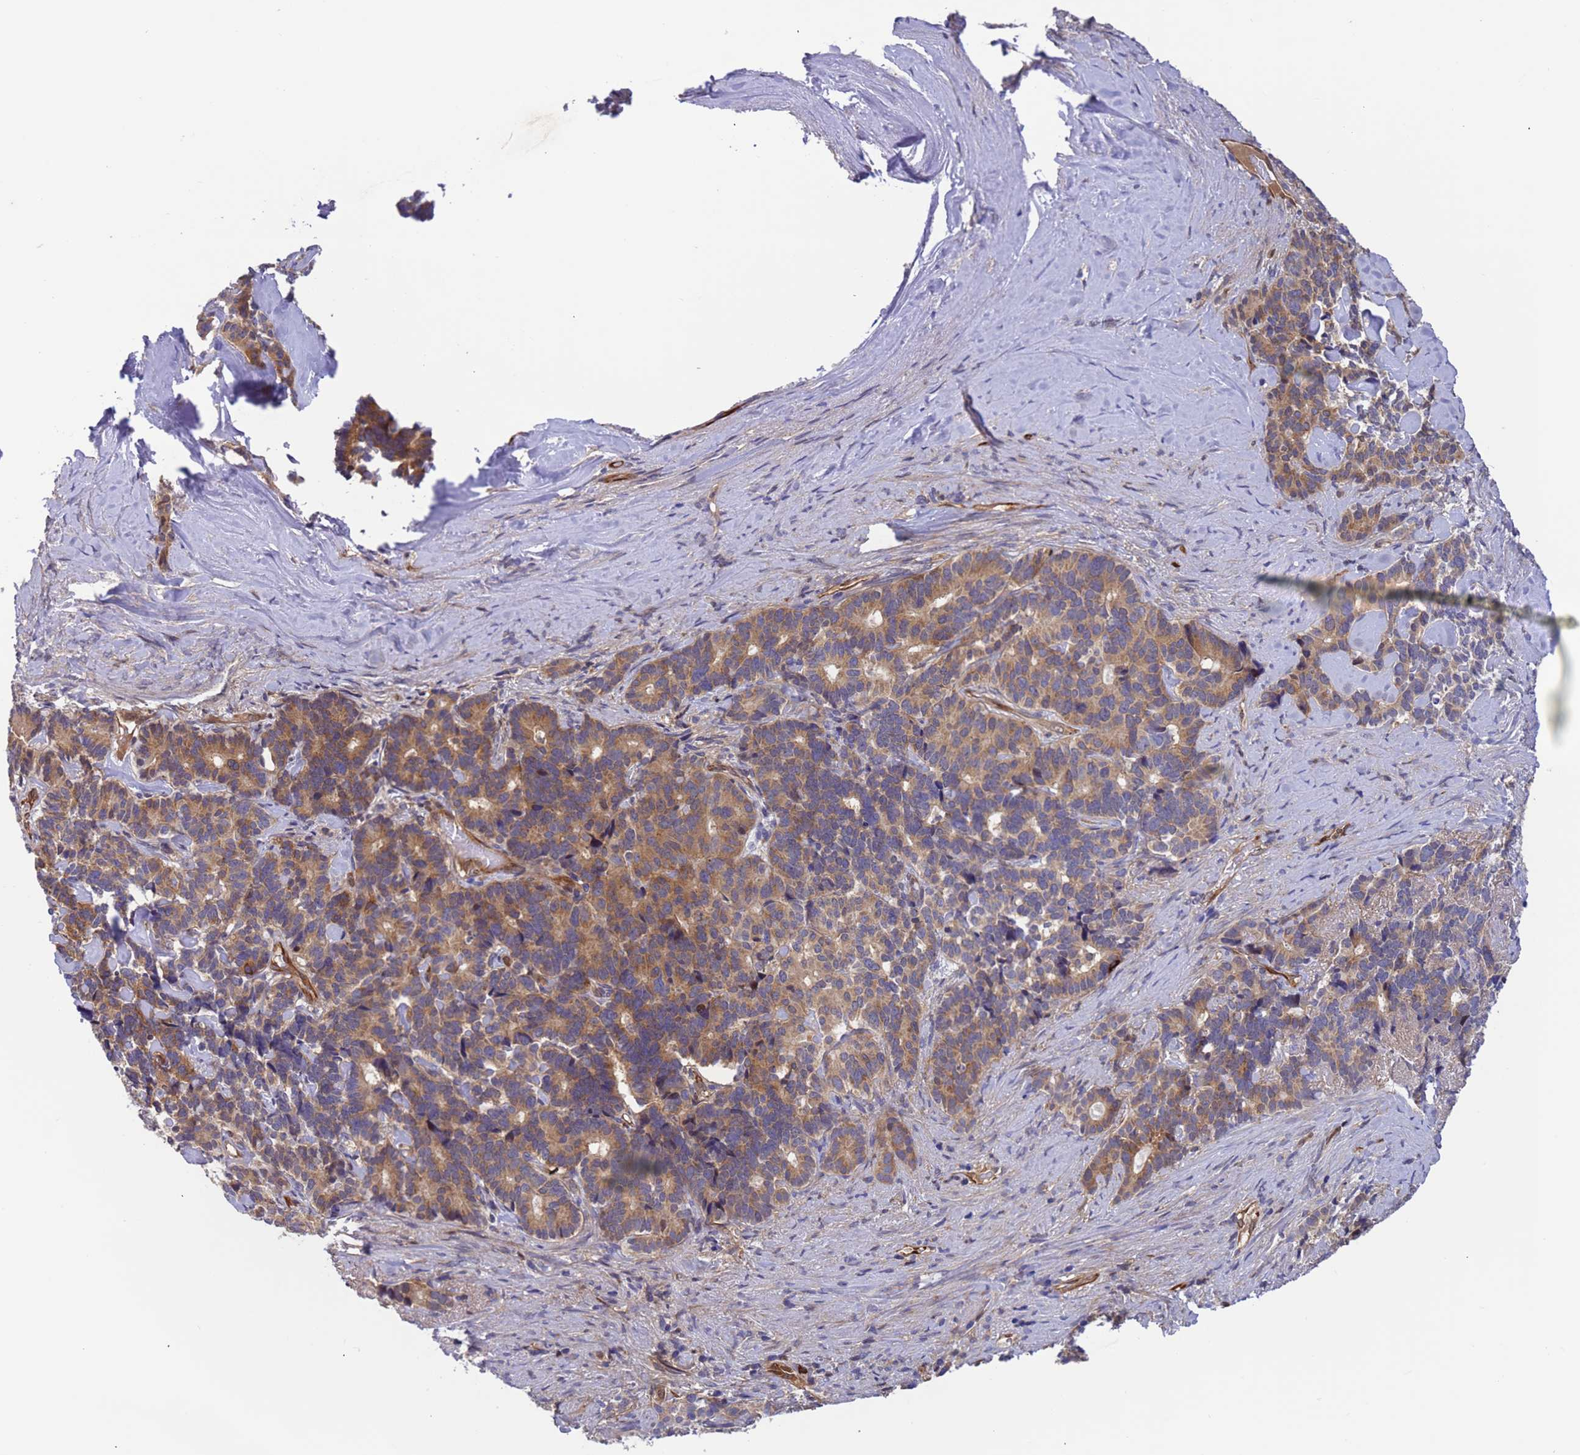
{"staining": {"intensity": "moderate", "quantity": ">75%", "location": "cytoplasmic/membranous"}, "tissue": "pancreatic cancer", "cell_type": "Tumor cells", "image_type": "cancer", "snomed": [{"axis": "morphology", "description": "Adenocarcinoma, NOS"}, {"axis": "topography", "description": "Pancreas"}], "caption": "Immunohistochemical staining of pancreatic cancer (adenocarcinoma) shows medium levels of moderate cytoplasmic/membranous staining in approximately >75% of tumor cells.", "gene": "FOXRED1", "patient": {"sex": "female", "age": 74}}